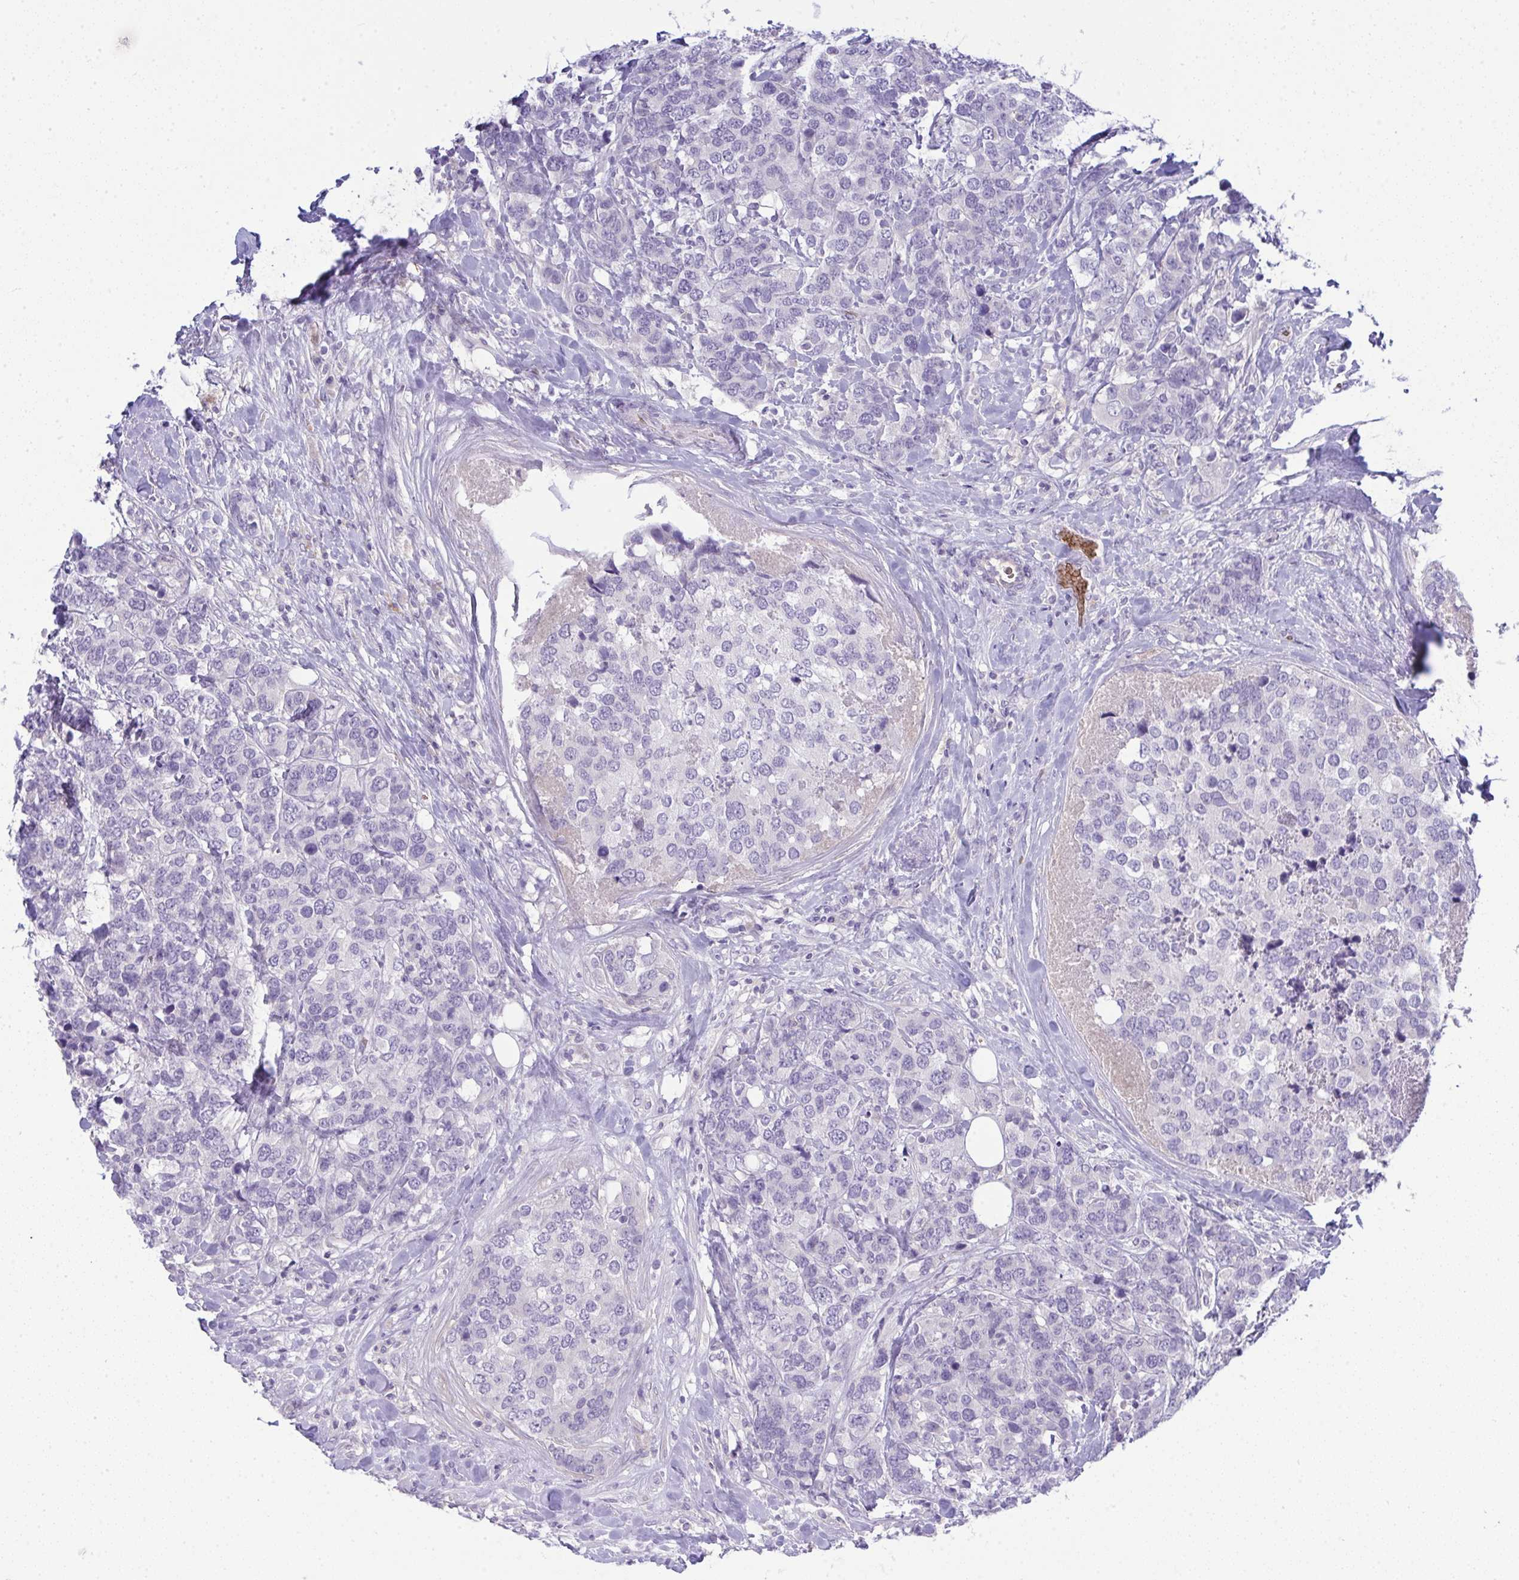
{"staining": {"intensity": "negative", "quantity": "none", "location": "none"}, "tissue": "breast cancer", "cell_type": "Tumor cells", "image_type": "cancer", "snomed": [{"axis": "morphology", "description": "Lobular carcinoma"}, {"axis": "topography", "description": "Breast"}], "caption": "Immunohistochemistry histopathology image of breast cancer stained for a protein (brown), which shows no expression in tumor cells. (DAB IHC visualized using brightfield microscopy, high magnification).", "gene": "SPTB", "patient": {"sex": "female", "age": 59}}